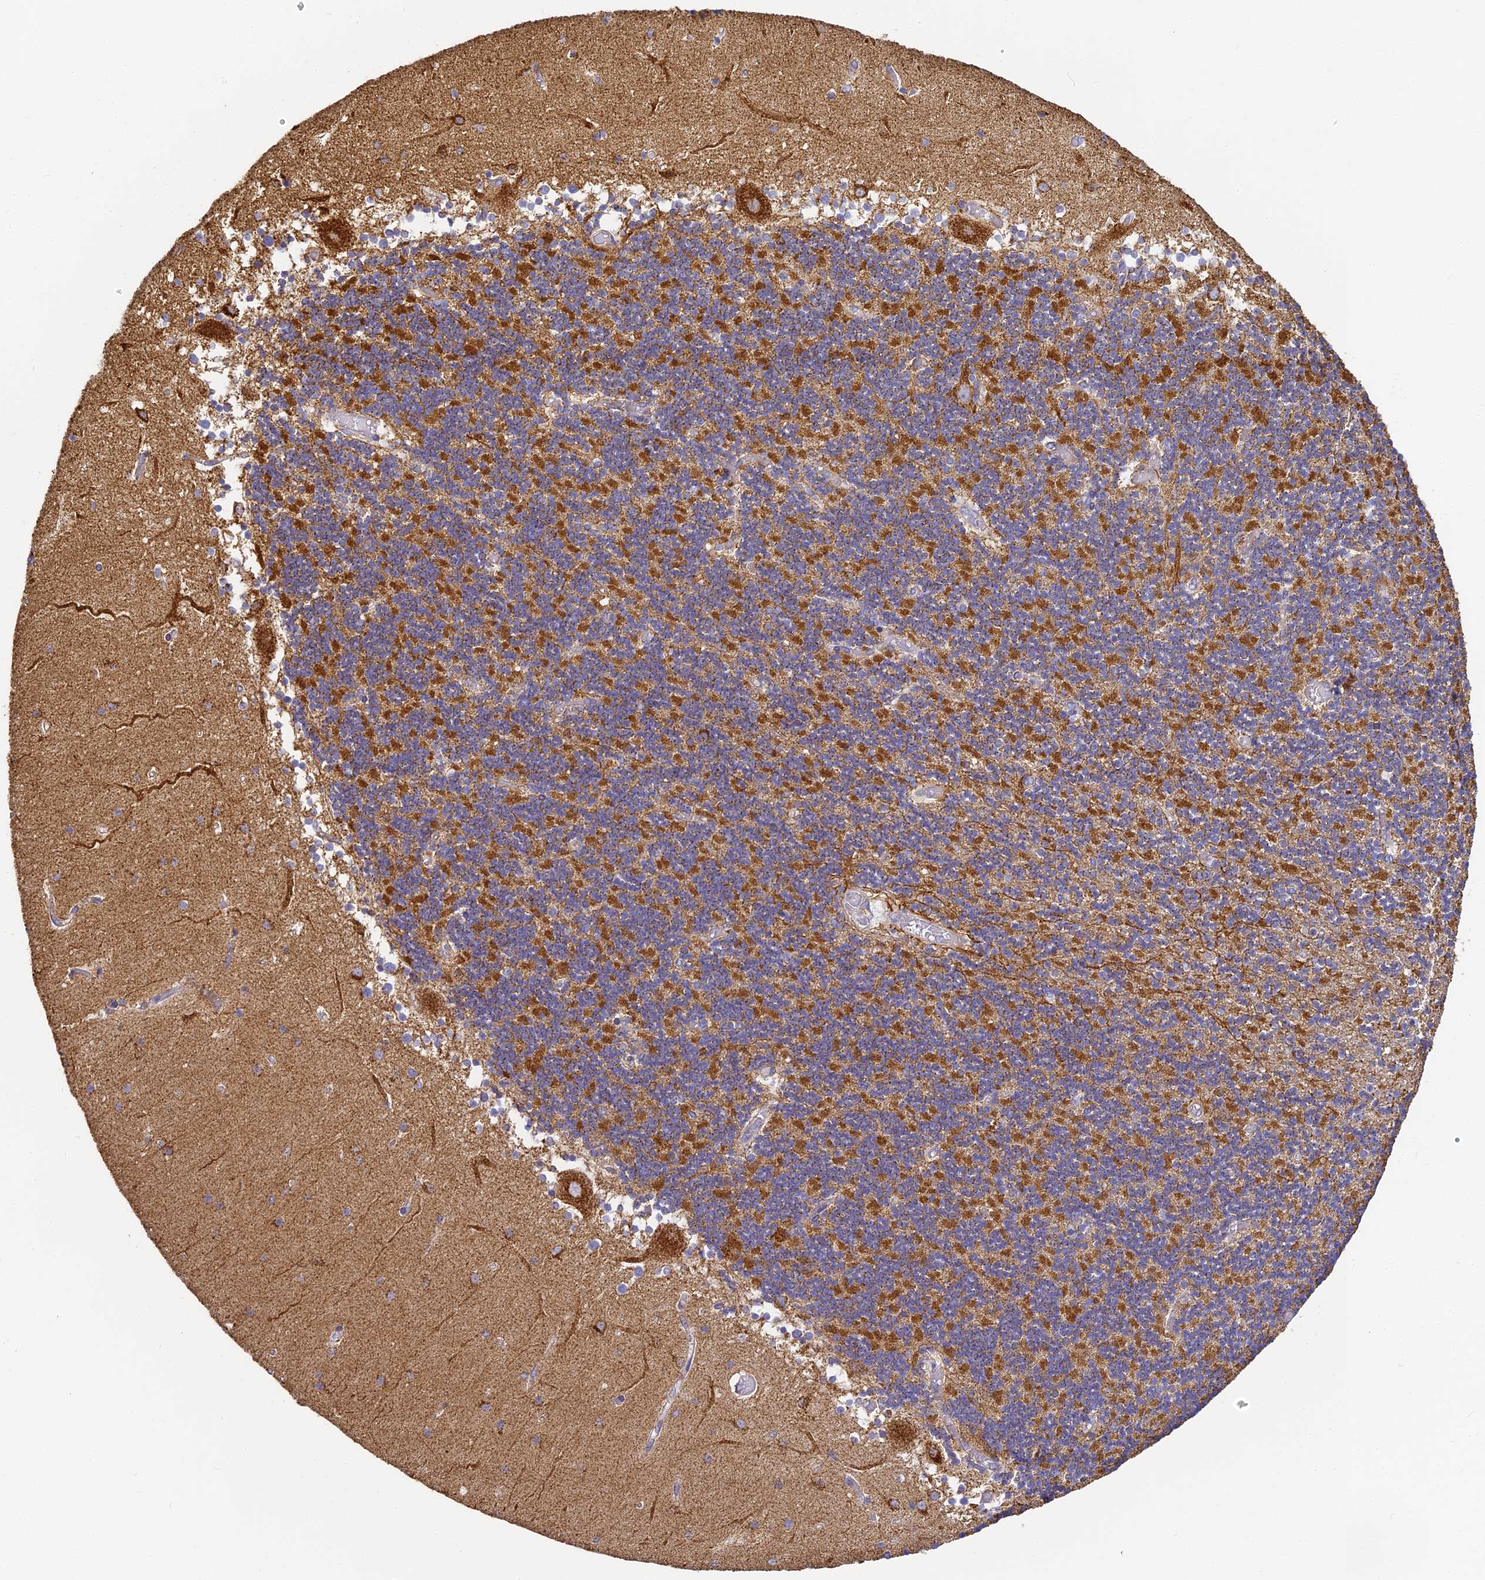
{"staining": {"intensity": "strong", "quantity": "25%-75%", "location": "cytoplasmic/membranous"}, "tissue": "cerebellum", "cell_type": "Cells in granular layer", "image_type": "normal", "snomed": [{"axis": "morphology", "description": "Normal tissue, NOS"}, {"axis": "topography", "description": "Cerebellum"}], "caption": "IHC histopathology image of unremarkable cerebellum stained for a protein (brown), which exhibits high levels of strong cytoplasmic/membranous positivity in approximately 25%-75% of cells in granular layer.", "gene": "COX6C", "patient": {"sex": "female", "age": 28}}